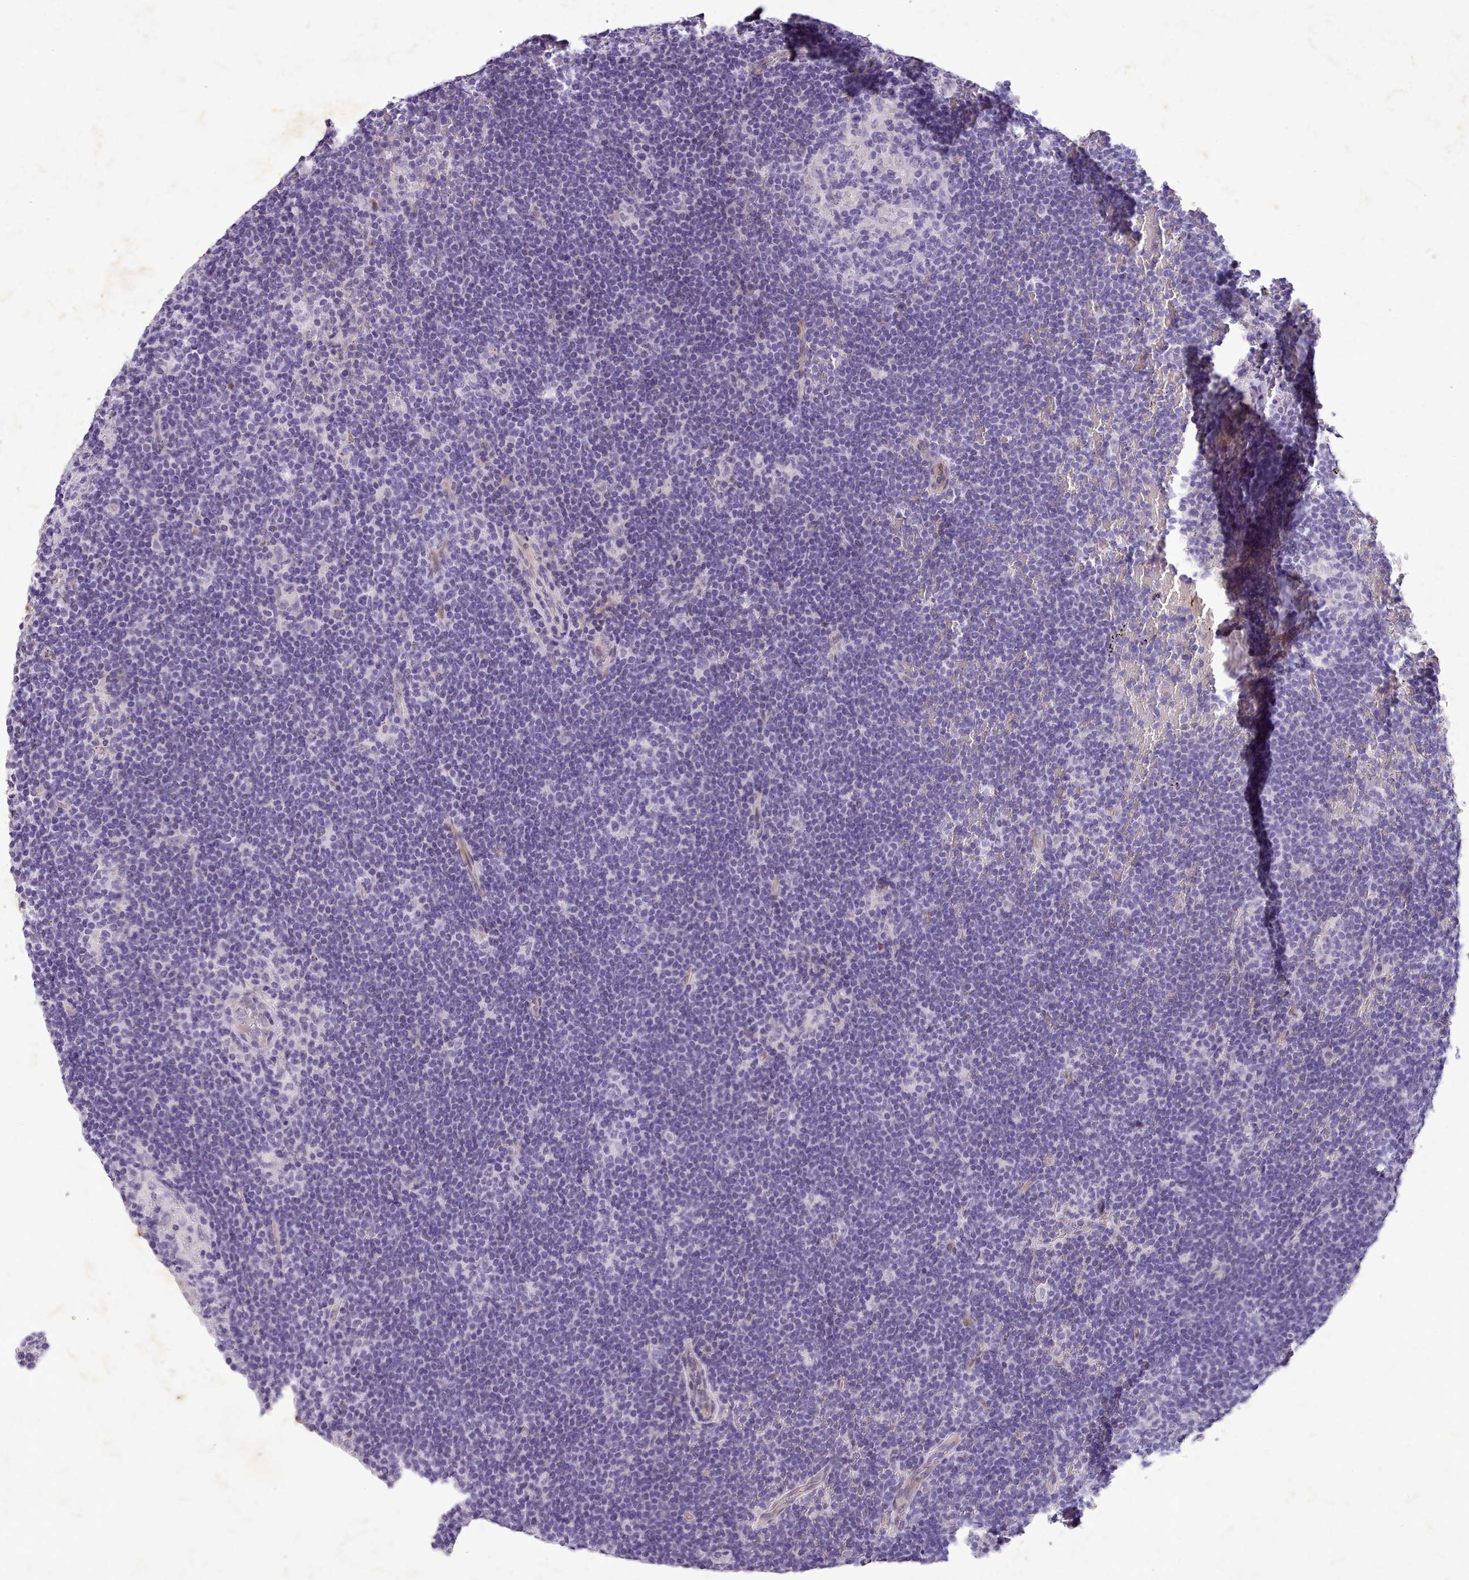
{"staining": {"intensity": "negative", "quantity": "none", "location": "none"}, "tissue": "lymphoma", "cell_type": "Tumor cells", "image_type": "cancer", "snomed": [{"axis": "morphology", "description": "Hodgkin's disease, NOS"}, {"axis": "topography", "description": "Lymph node"}], "caption": "Photomicrograph shows no significant protein expression in tumor cells of lymphoma.", "gene": "KCNT2", "patient": {"sex": "female", "age": 57}}